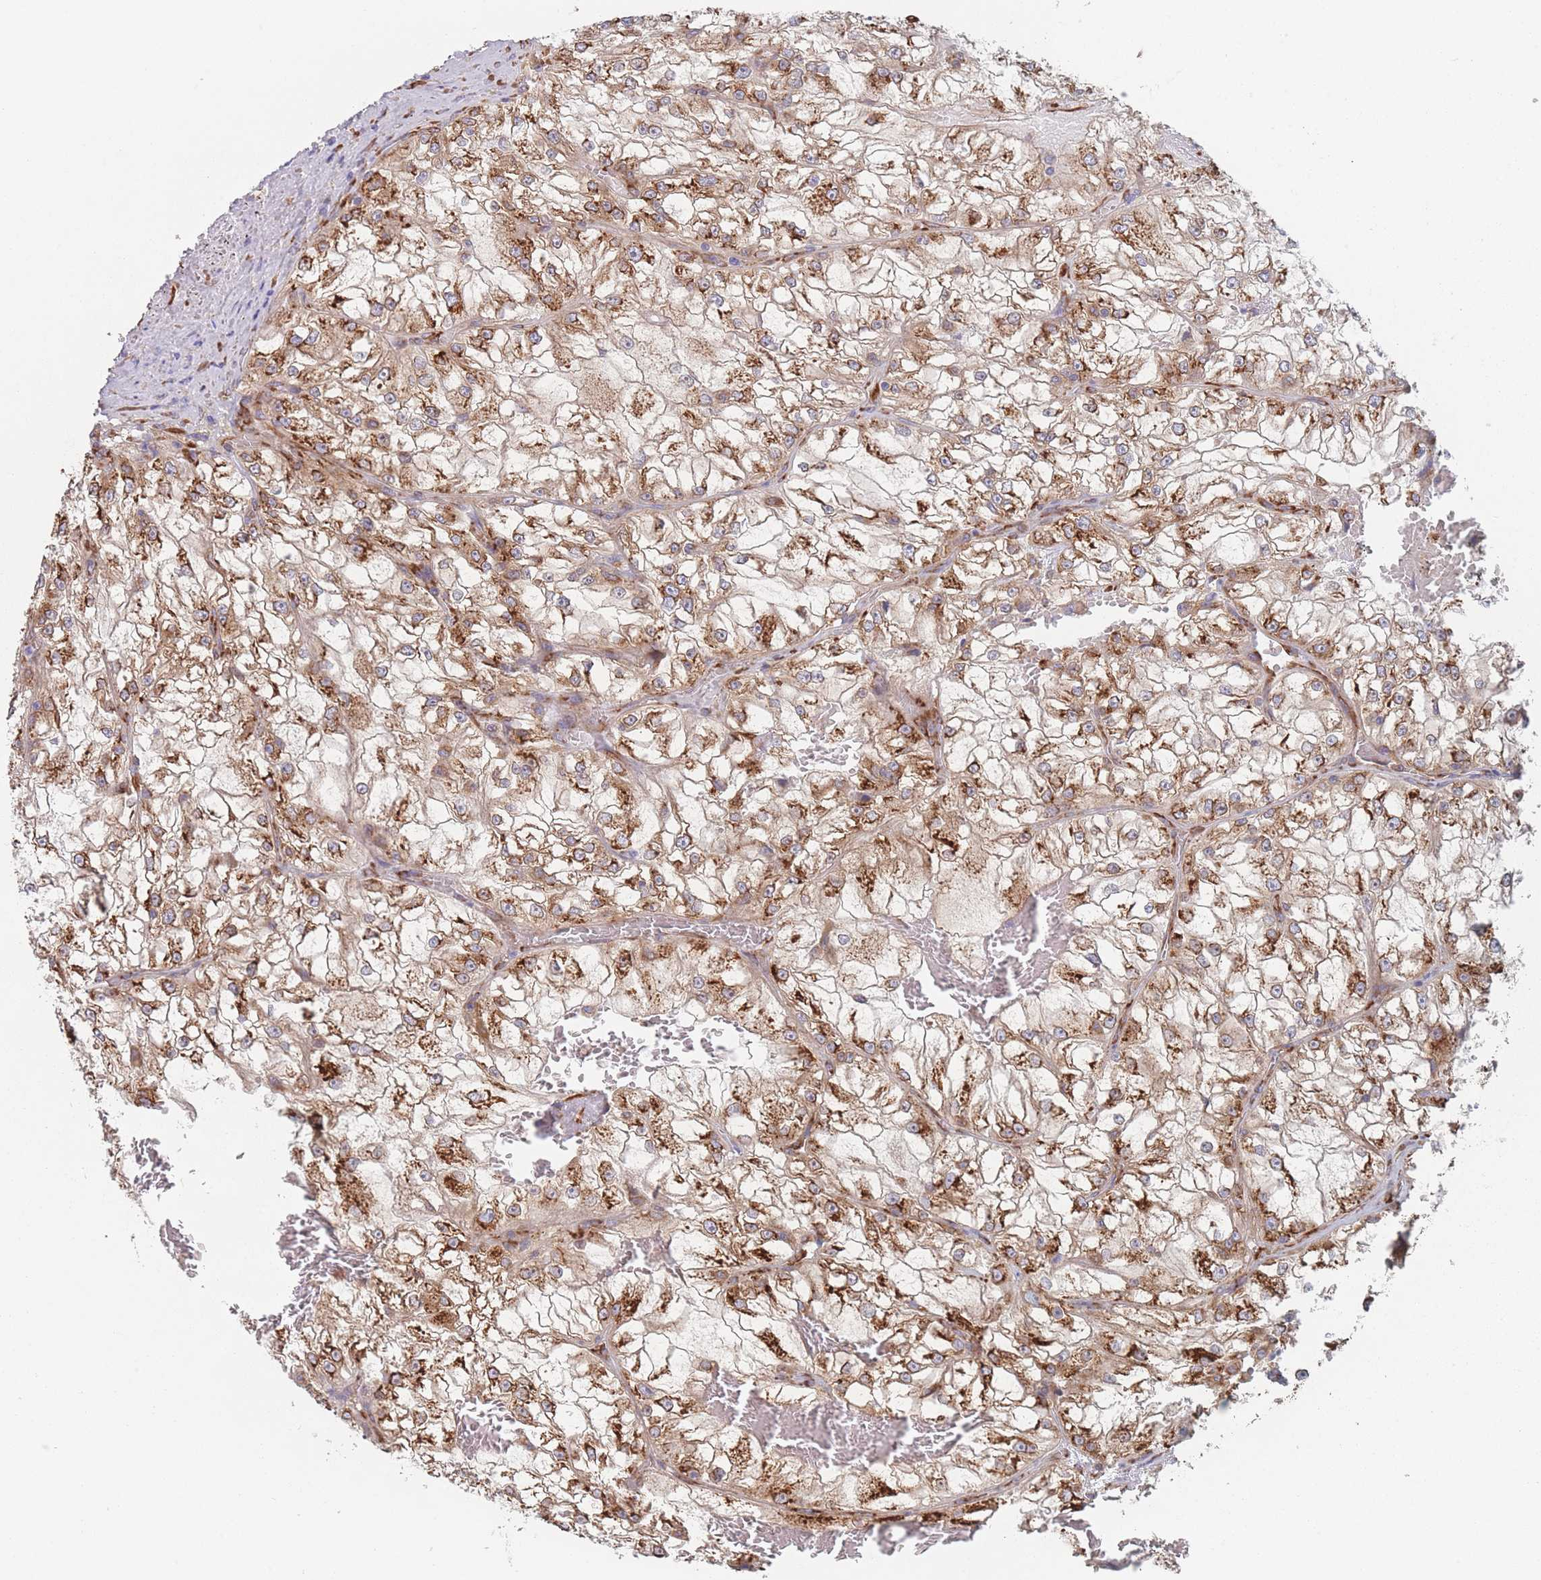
{"staining": {"intensity": "moderate", "quantity": ">75%", "location": "cytoplasmic/membranous"}, "tissue": "renal cancer", "cell_type": "Tumor cells", "image_type": "cancer", "snomed": [{"axis": "morphology", "description": "Adenocarcinoma, NOS"}, {"axis": "topography", "description": "Kidney"}], "caption": "Moderate cytoplasmic/membranous positivity for a protein is seen in approximately >75% of tumor cells of adenocarcinoma (renal) using immunohistochemistry.", "gene": "EEF1B2", "patient": {"sex": "female", "age": 72}}